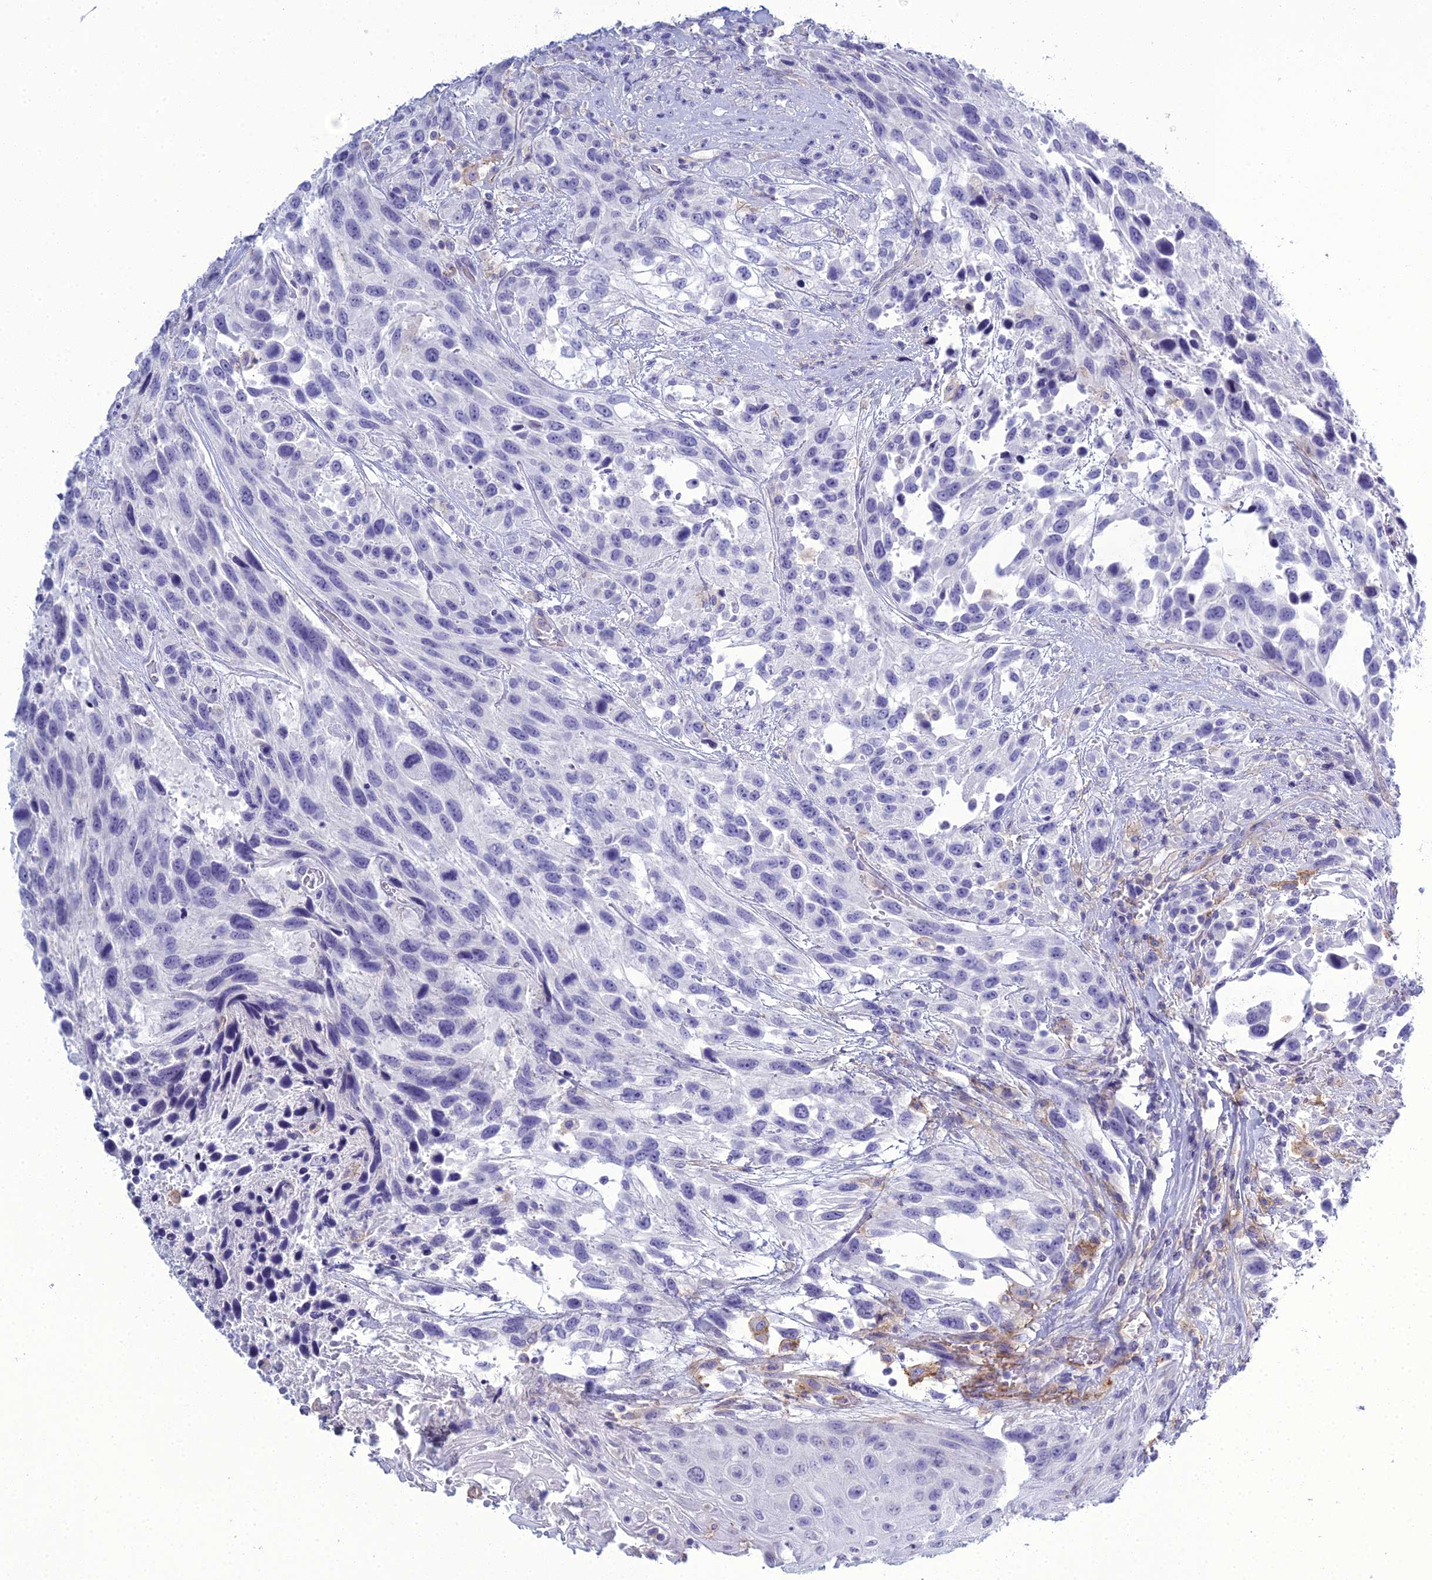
{"staining": {"intensity": "negative", "quantity": "none", "location": "none"}, "tissue": "urothelial cancer", "cell_type": "Tumor cells", "image_type": "cancer", "snomed": [{"axis": "morphology", "description": "Urothelial carcinoma, High grade"}, {"axis": "topography", "description": "Urinary bladder"}], "caption": "DAB immunohistochemical staining of human urothelial cancer demonstrates no significant staining in tumor cells.", "gene": "ACE", "patient": {"sex": "female", "age": 70}}